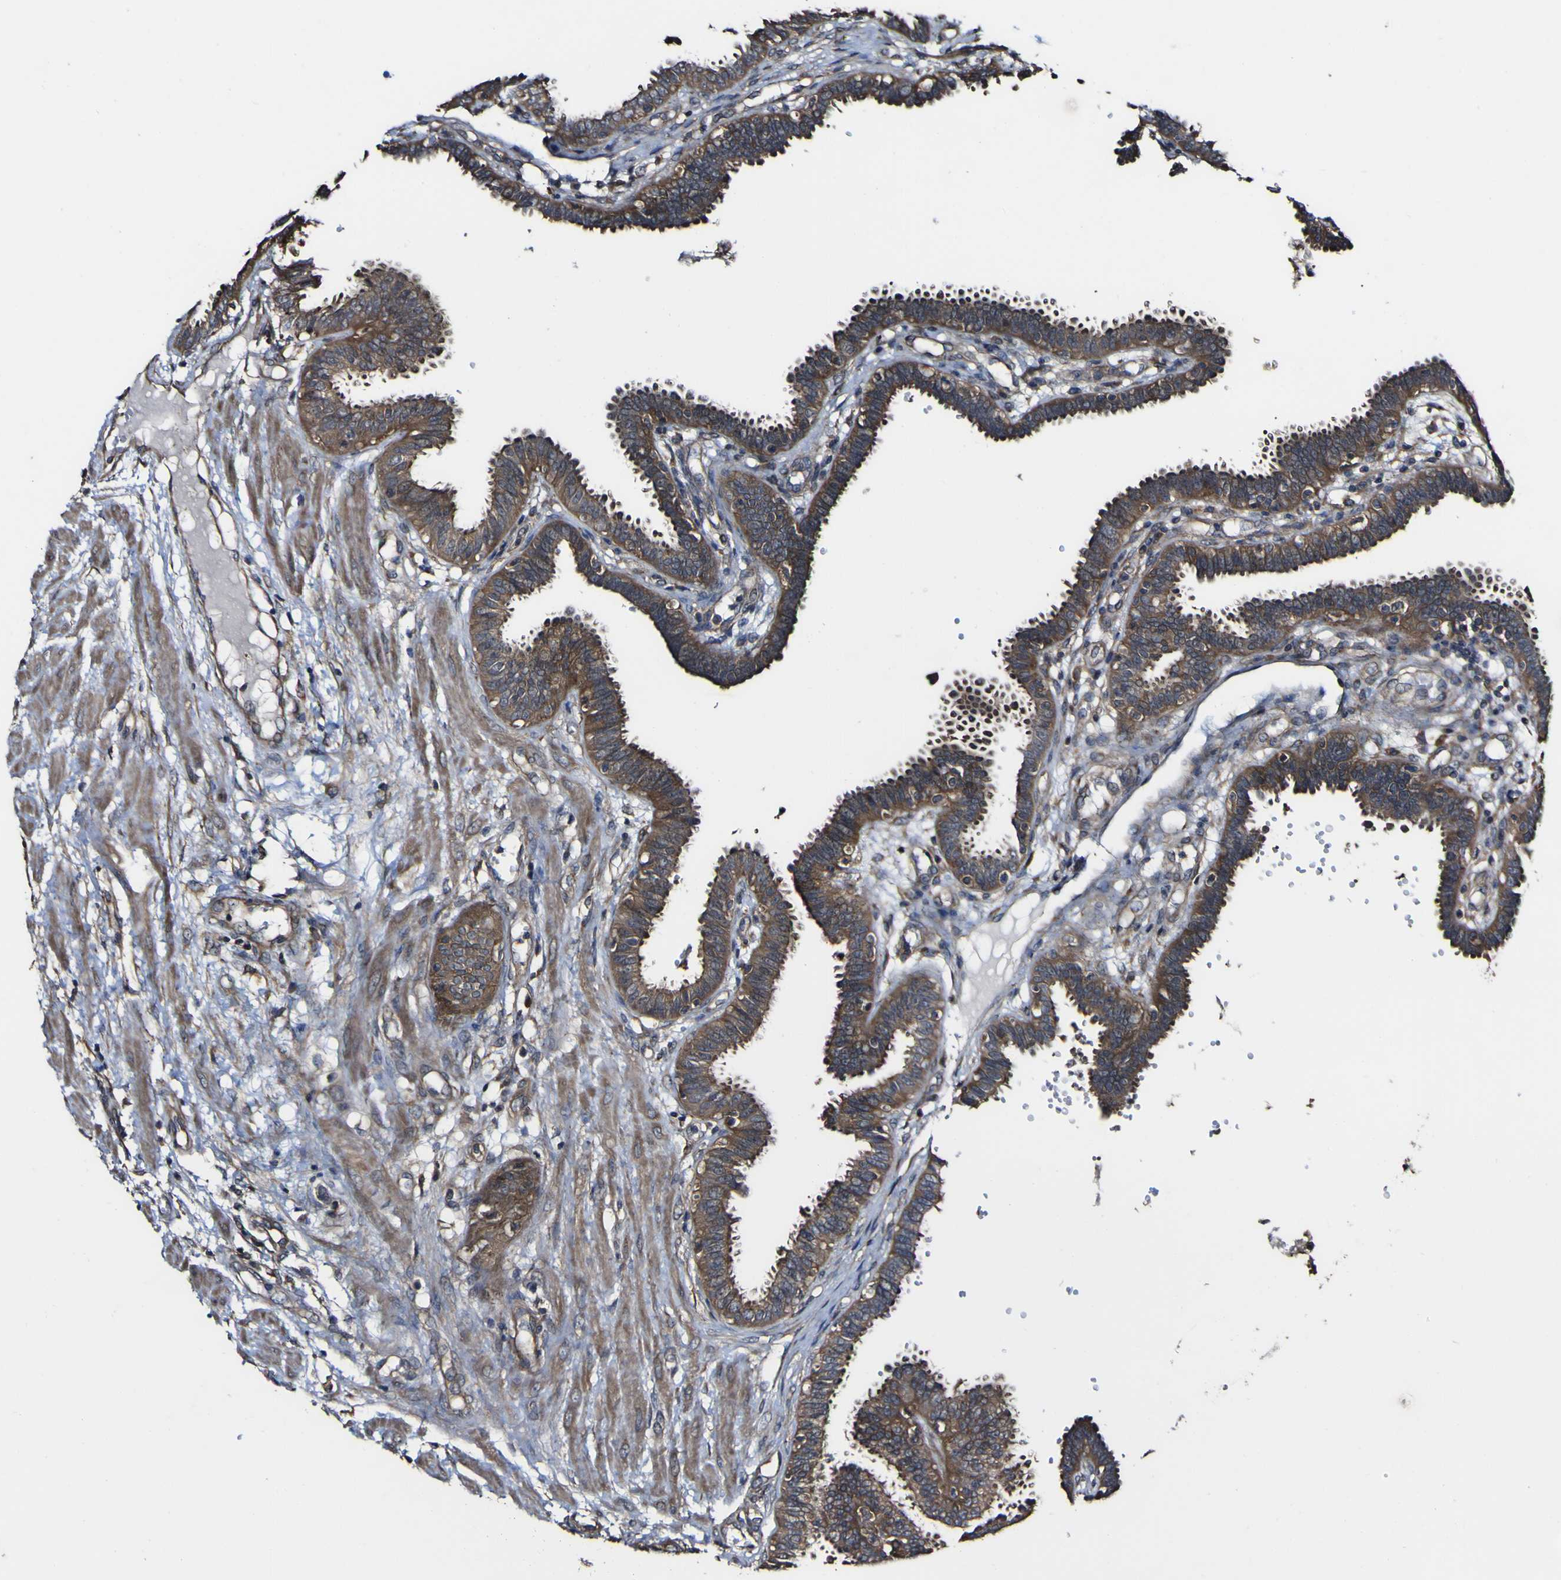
{"staining": {"intensity": "strong", "quantity": ">75%", "location": "cytoplasmic/membranous"}, "tissue": "fallopian tube", "cell_type": "Glandular cells", "image_type": "normal", "snomed": [{"axis": "morphology", "description": "Normal tissue, NOS"}, {"axis": "topography", "description": "Fallopian tube"}], "caption": "Glandular cells demonstrate strong cytoplasmic/membranous expression in approximately >75% of cells in benign fallopian tube.", "gene": "NAALADL2", "patient": {"sex": "female", "age": 32}}